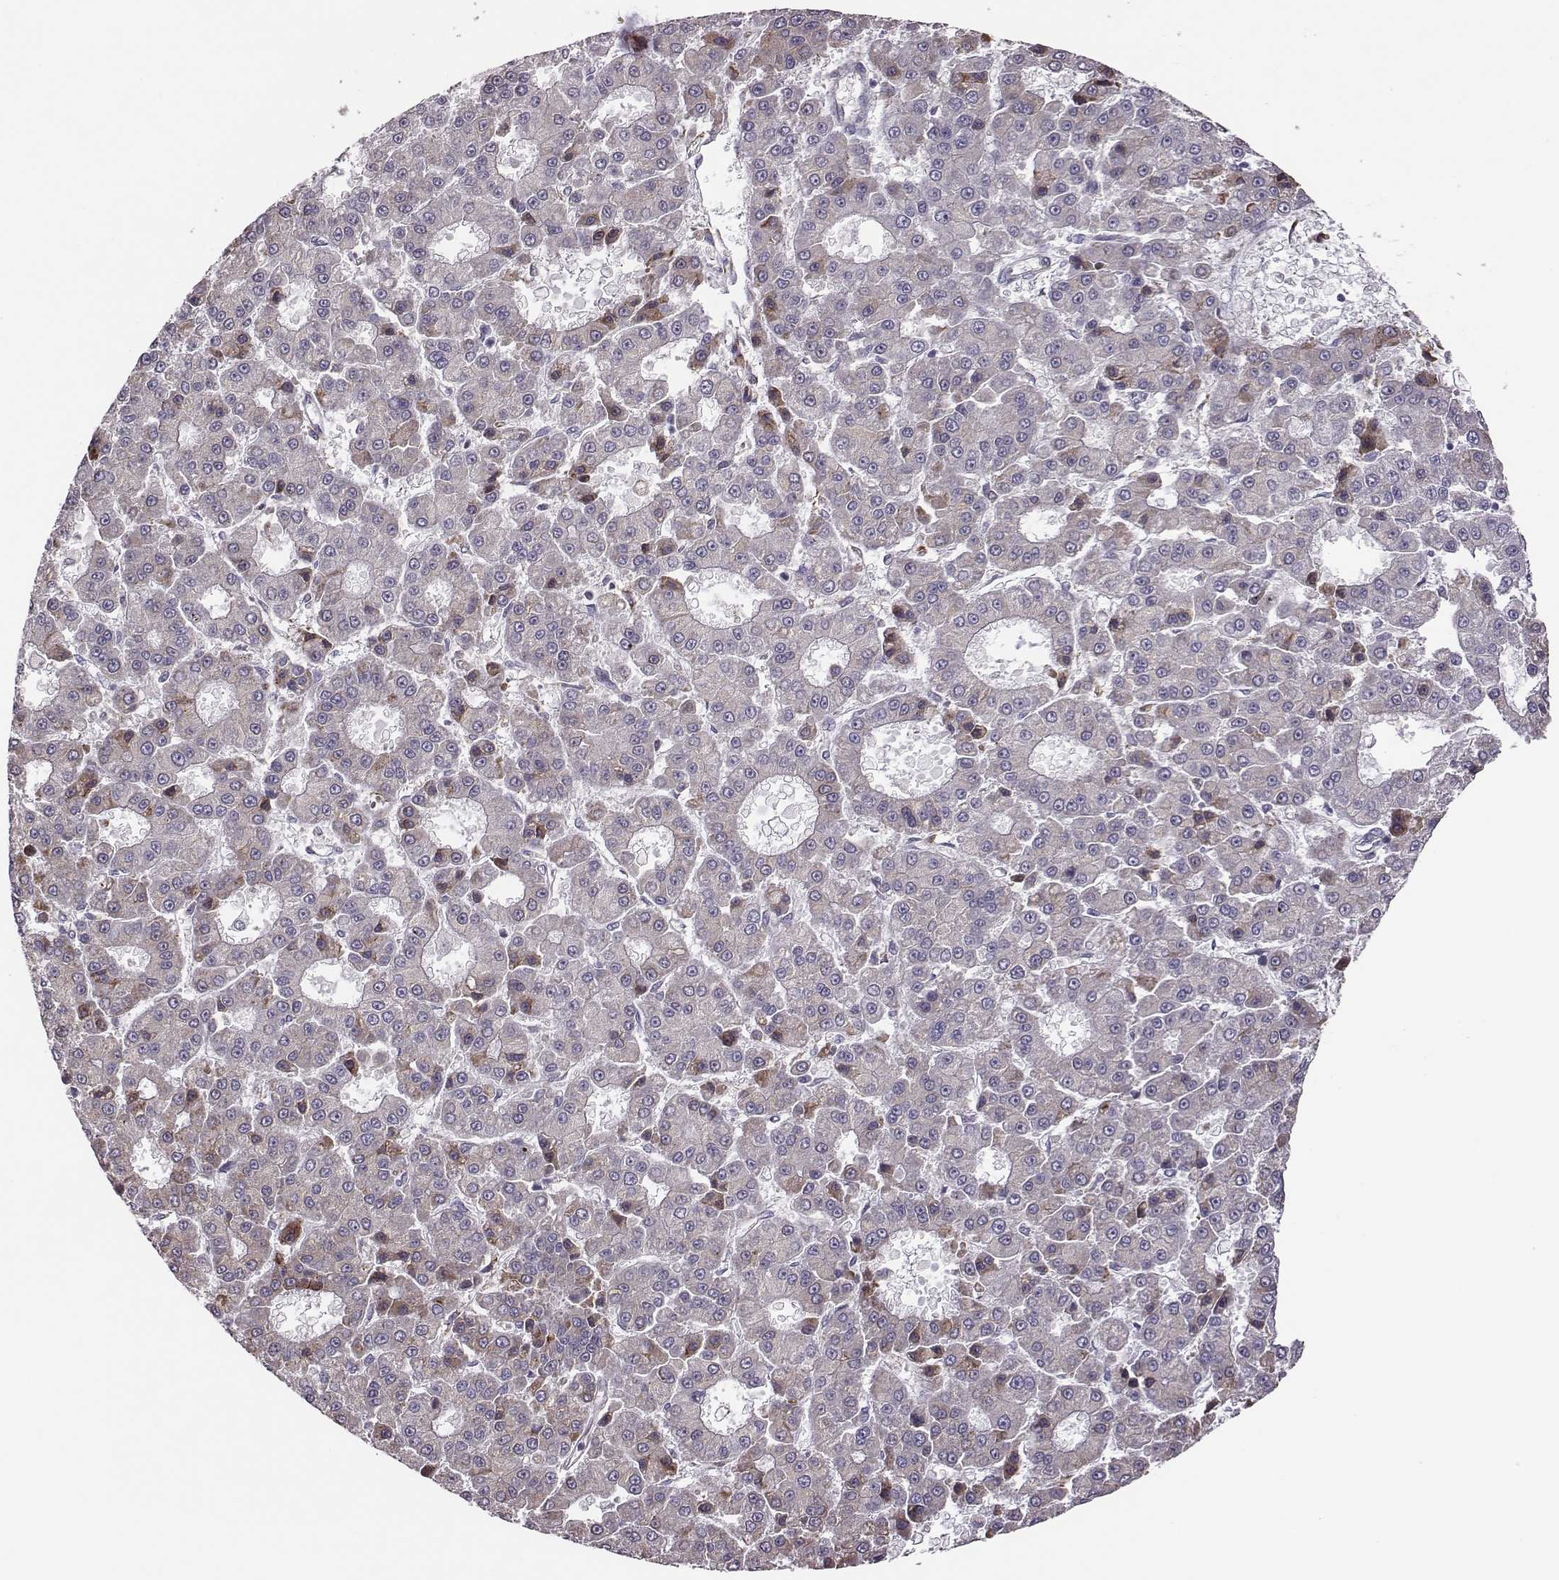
{"staining": {"intensity": "negative", "quantity": "none", "location": "none"}, "tissue": "liver cancer", "cell_type": "Tumor cells", "image_type": "cancer", "snomed": [{"axis": "morphology", "description": "Carcinoma, Hepatocellular, NOS"}, {"axis": "topography", "description": "Liver"}], "caption": "Human liver cancer stained for a protein using IHC shows no expression in tumor cells.", "gene": "SELENOI", "patient": {"sex": "male", "age": 70}}